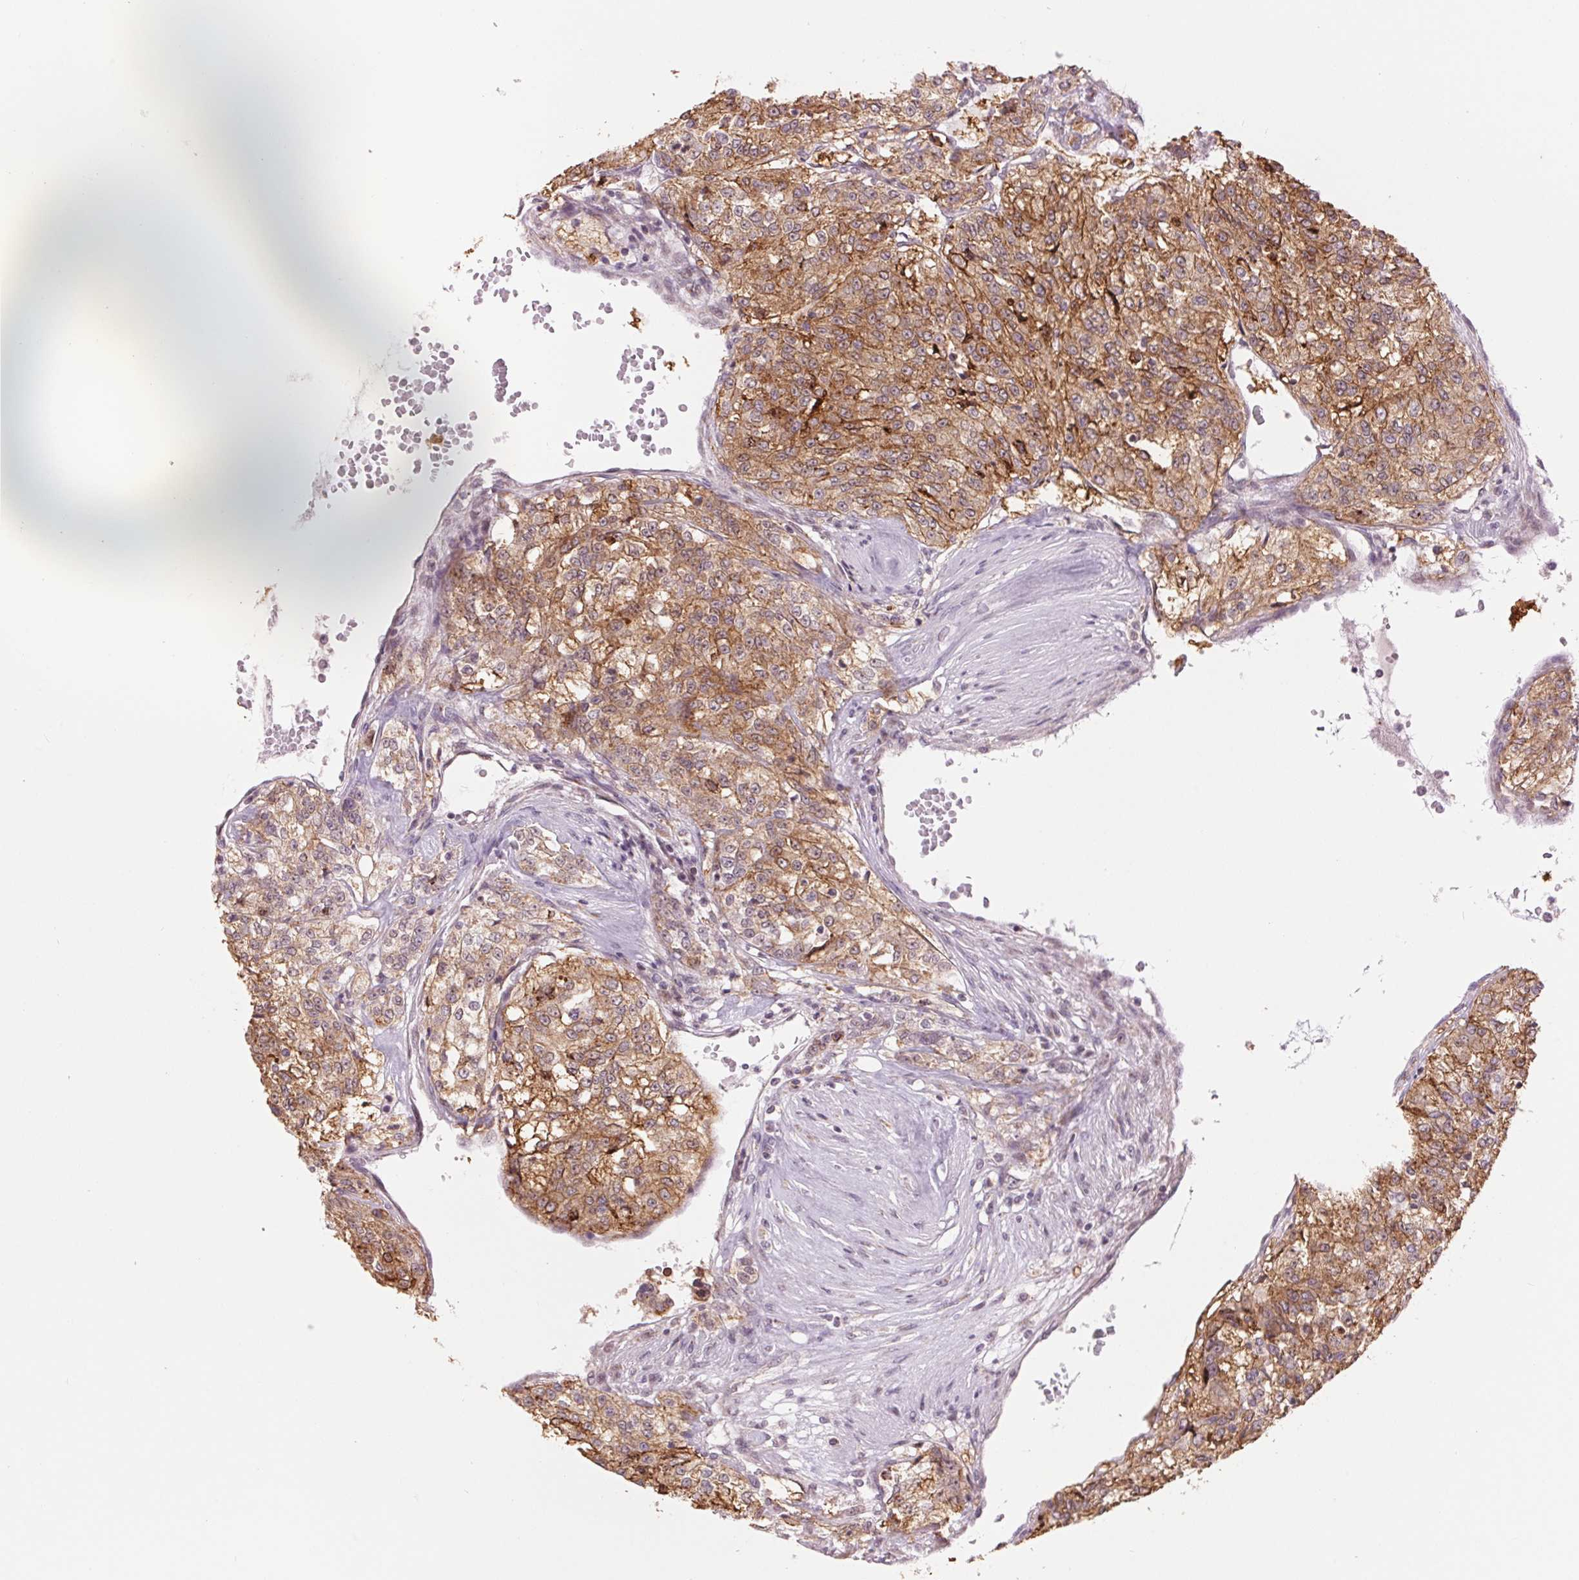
{"staining": {"intensity": "moderate", "quantity": ">75%", "location": "cytoplasmic/membranous"}, "tissue": "renal cancer", "cell_type": "Tumor cells", "image_type": "cancer", "snomed": [{"axis": "morphology", "description": "Adenocarcinoma, NOS"}, {"axis": "topography", "description": "Kidney"}], "caption": "Immunohistochemical staining of human renal cancer (adenocarcinoma) displays moderate cytoplasmic/membranous protein staining in approximately >75% of tumor cells.", "gene": "ARHGAP32", "patient": {"sex": "female", "age": 63}}